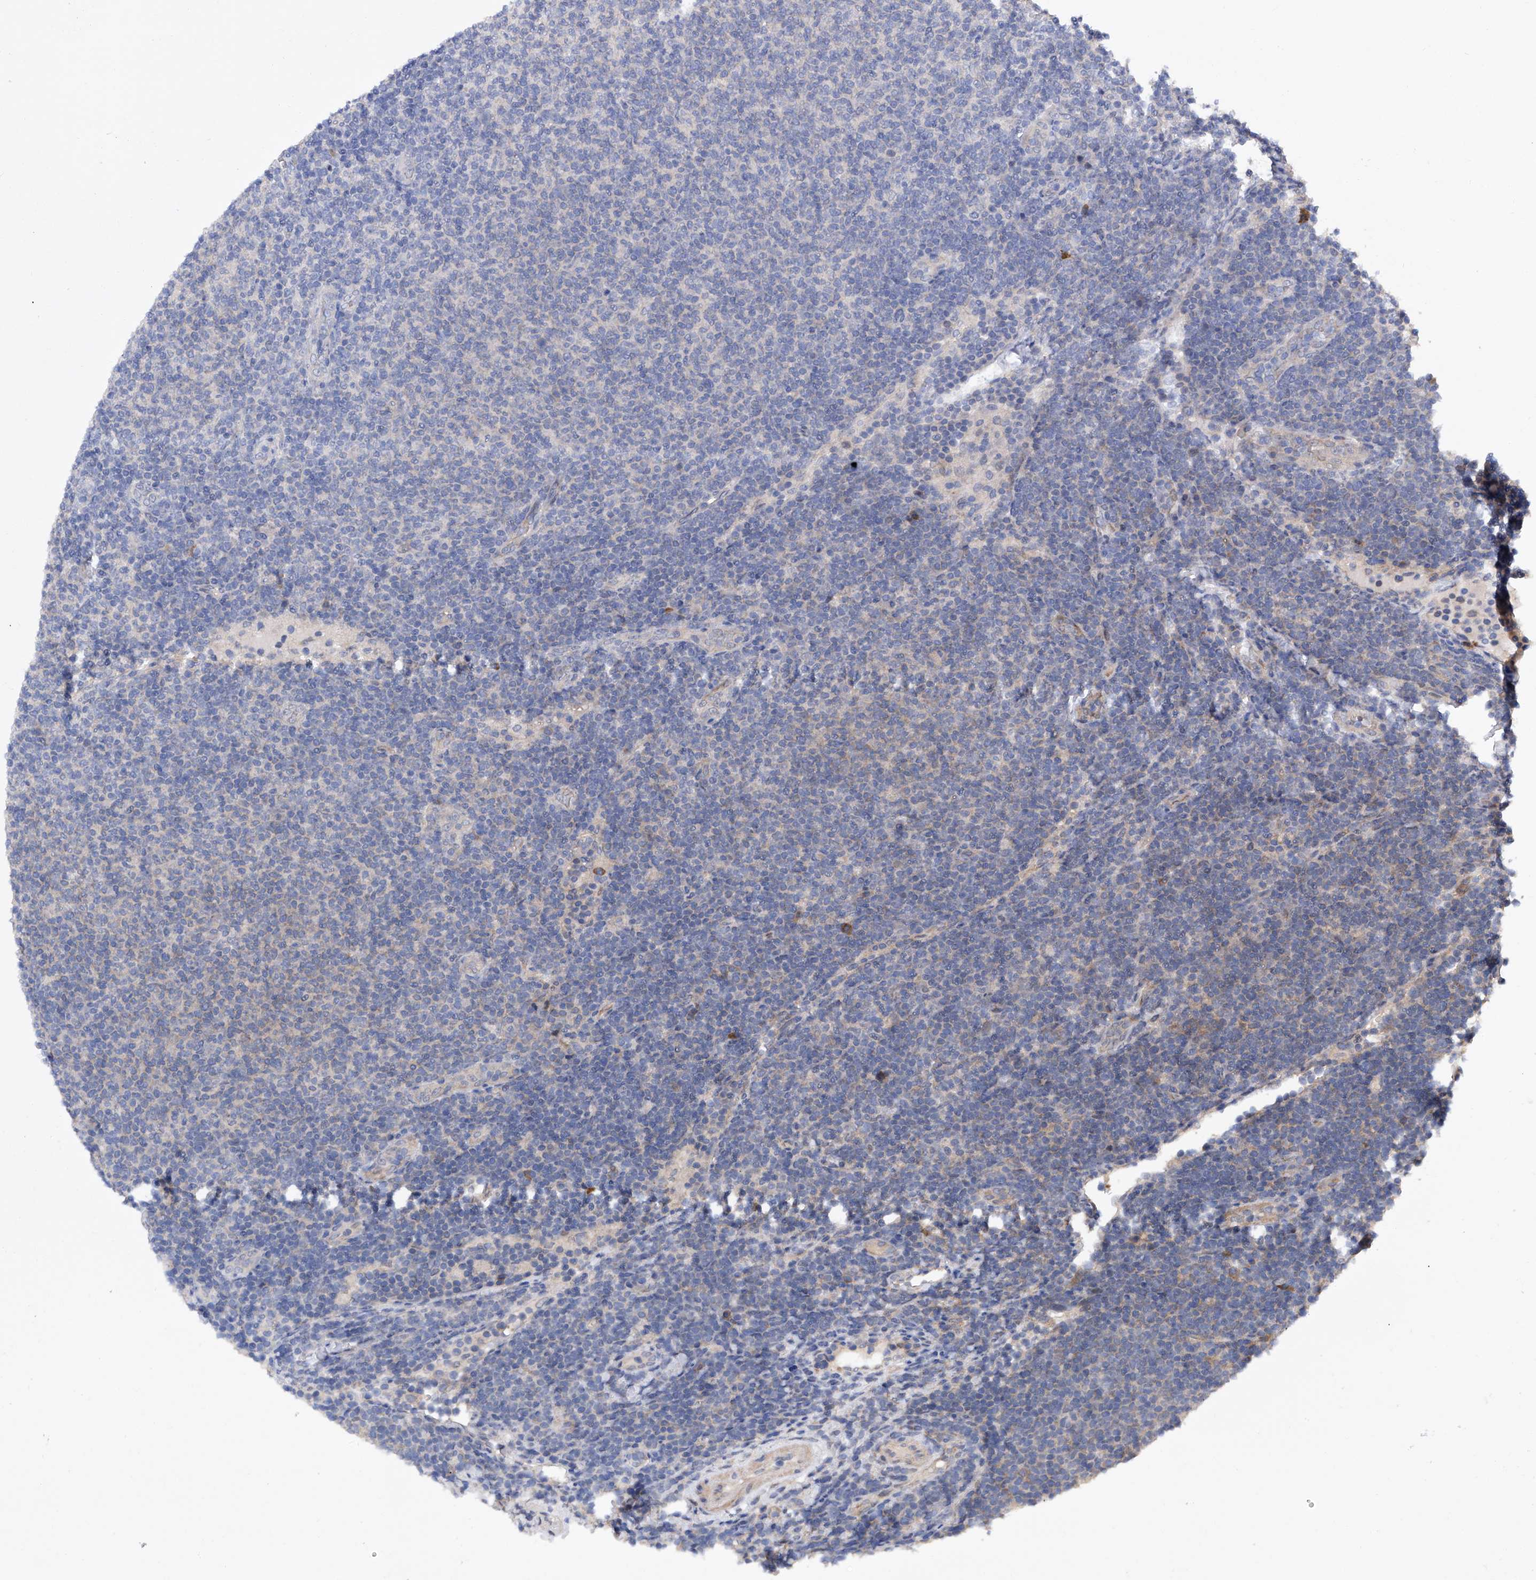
{"staining": {"intensity": "negative", "quantity": "none", "location": "none"}, "tissue": "lymphoma", "cell_type": "Tumor cells", "image_type": "cancer", "snomed": [{"axis": "morphology", "description": "Malignant lymphoma, non-Hodgkin's type, Low grade"}, {"axis": "topography", "description": "Lymph node"}], "caption": "Malignant lymphoma, non-Hodgkin's type (low-grade) stained for a protein using immunohistochemistry displays no positivity tumor cells.", "gene": "USP45", "patient": {"sex": "male", "age": 66}}